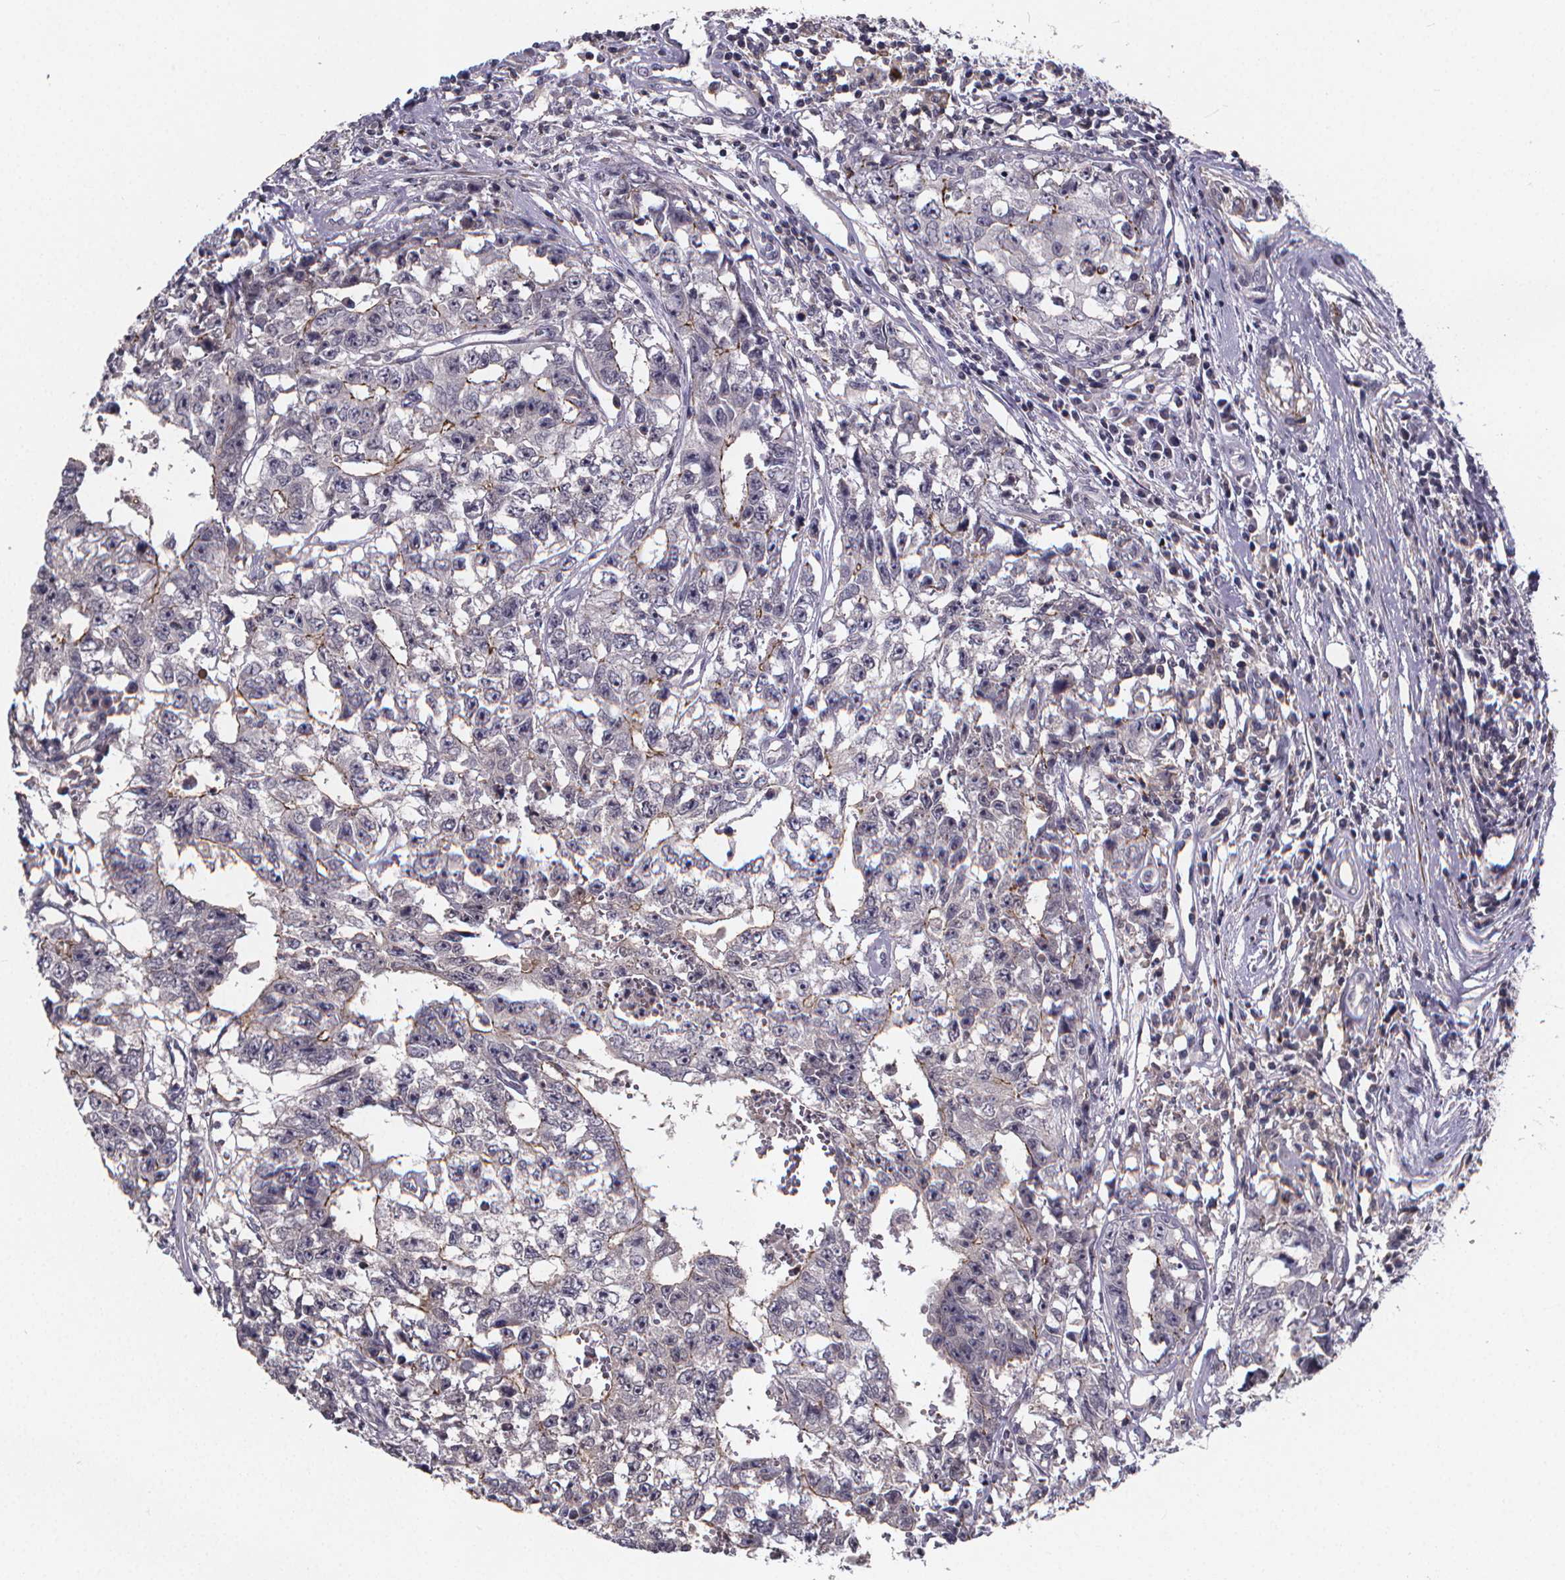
{"staining": {"intensity": "negative", "quantity": "none", "location": "none"}, "tissue": "testis cancer", "cell_type": "Tumor cells", "image_type": "cancer", "snomed": [{"axis": "morphology", "description": "Carcinoma, Embryonal, NOS"}, {"axis": "topography", "description": "Testis"}], "caption": "Image shows no protein expression in tumor cells of testis cancer (embryonal carcinoma) tissue.", "gene": "FBXW2", "patient": {"sex": "male", "age": 36}}